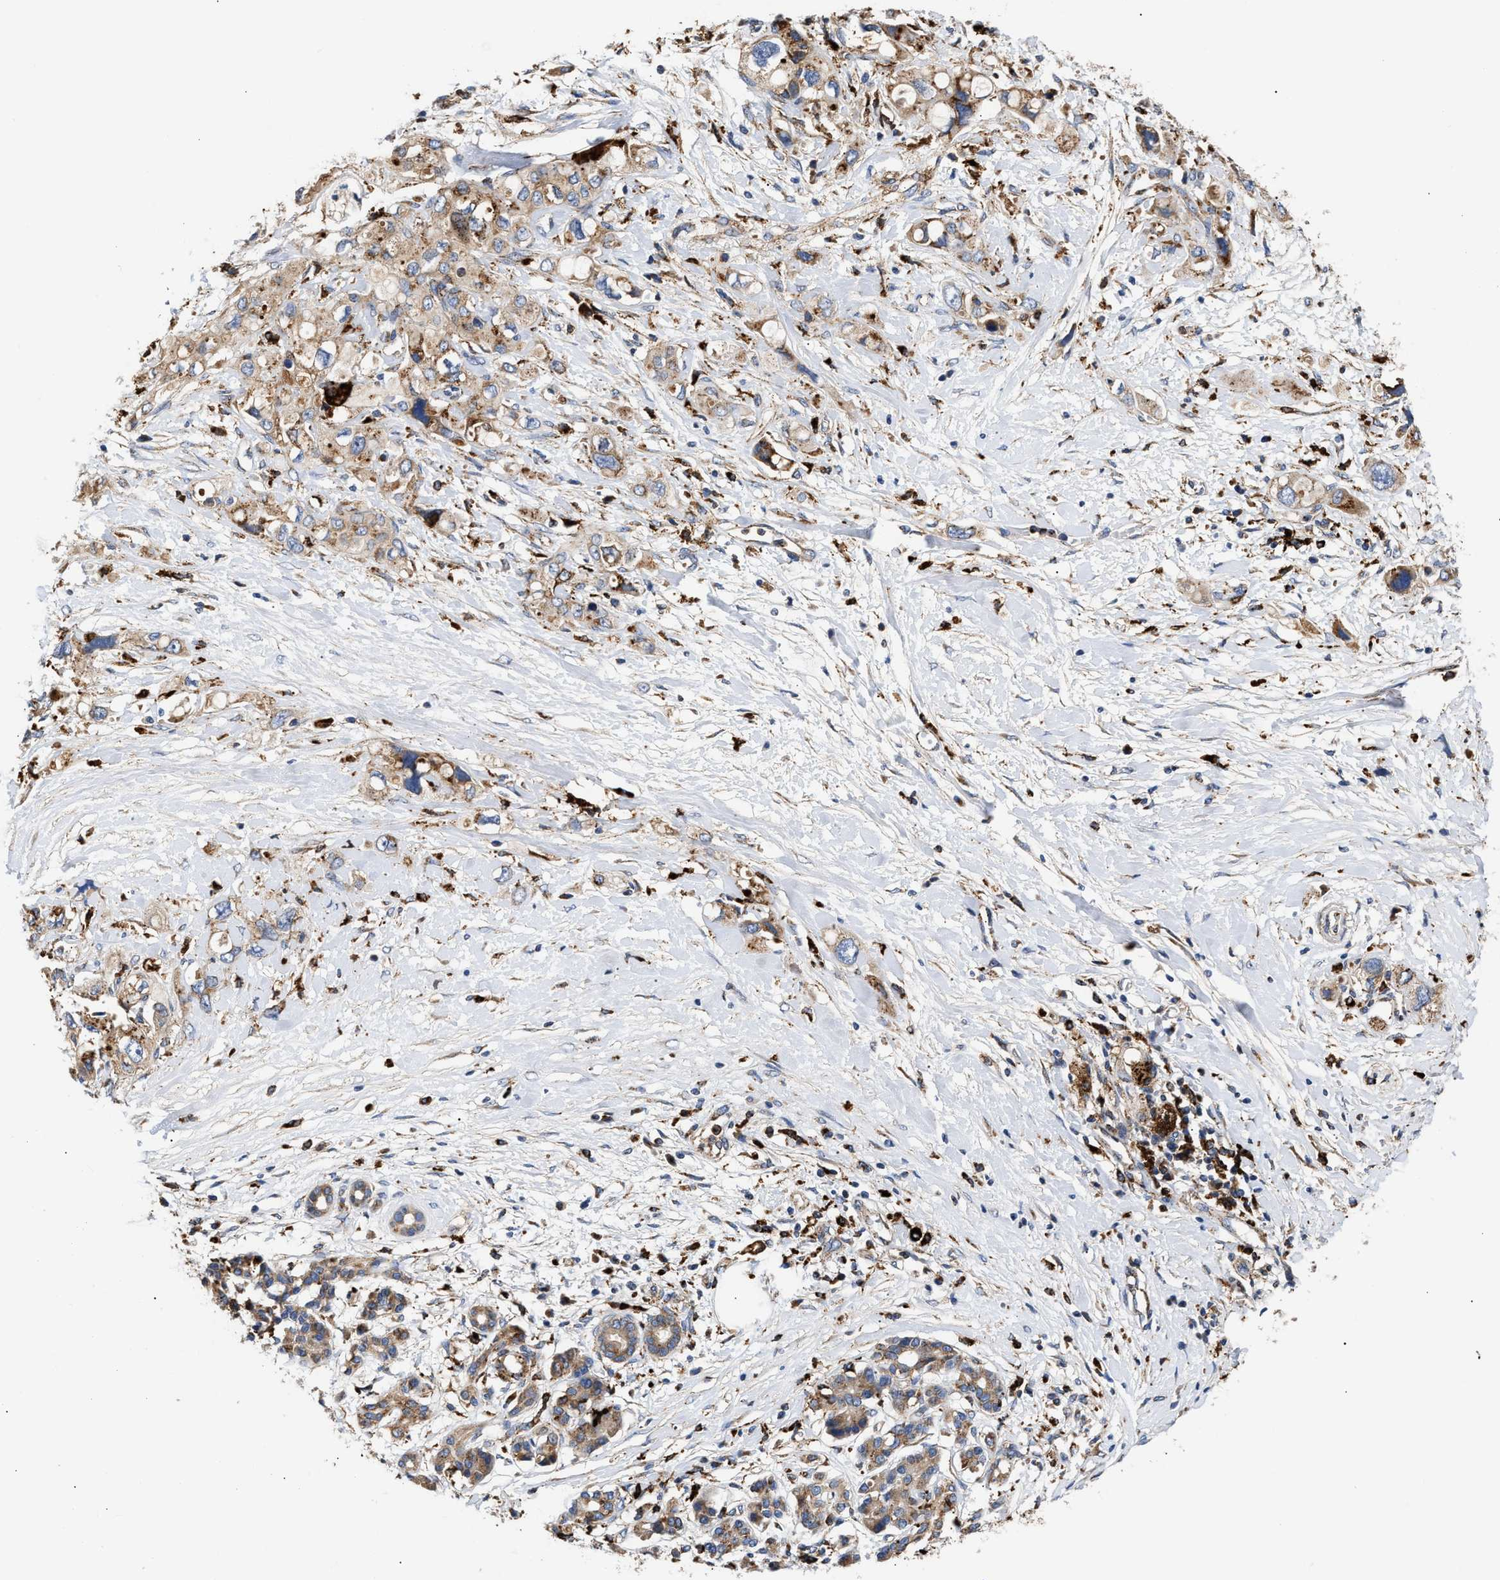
{"staining": {"intensity": "moderate", "quantity": ">75%", "location": "cytoplasmic/membranous"}, "tissue": "pancreatic cancer", "cell_type": "Tumor cells", "image_type": "cancer", "snomed": [{"axis": "morphology", "description": "Adenocarcinoma, NOS"}, {"axis": "topography", "description": "Pancreas"}], "caption": "Protein analysis of pancreatic adenocarcinoma tissue reveals moderate cytoplasmic/membranous positivity in about >75% of tumor cells.", "gene": "CCDC146", "patient": {"sex": "female", "age": 56}}